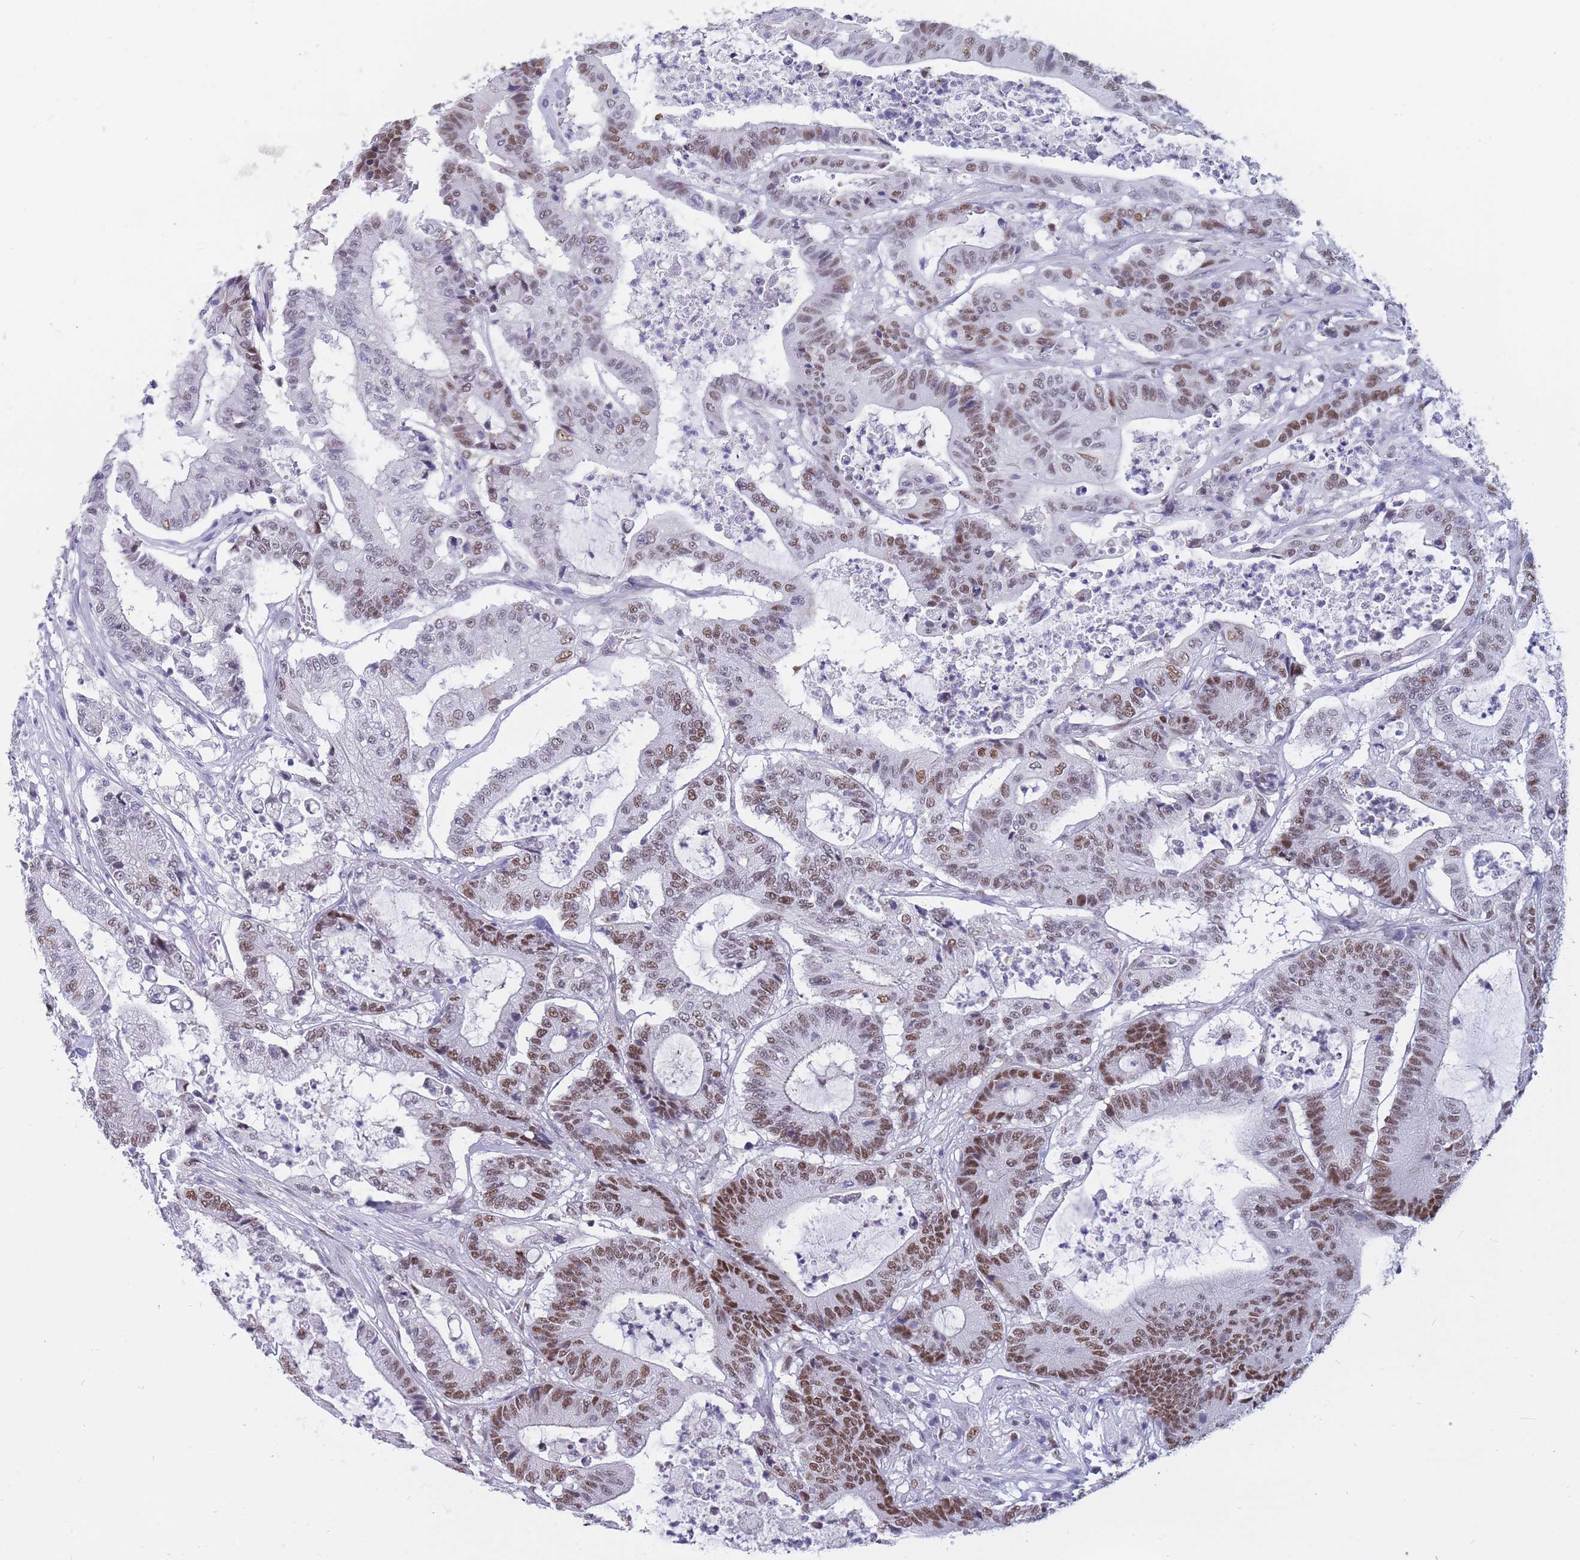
{"staining": {"intensity": "strong", "quantity": ">75%", "location": "nuclear"}, "tissue": "colorectal cancer", "cell_type": "Tumor cells", "image_type": "cancer", "snomed": [{"axis": "morphology", "description": "Adenocarcinoma, NOS"}, {"axis": "topography", "description": "Colon"}], "caption": "DAB (3,3'-diaminobenzidine) immunohistochemical staining of colorectal adenocarcinoma reveals strong nuclear protein expression in approximately >75% of tumor cells. (Brightfield microscopy of DAB IHC at high magnification).", "gene": "NASP", "patient": {"sex": "female", "age": 84}}